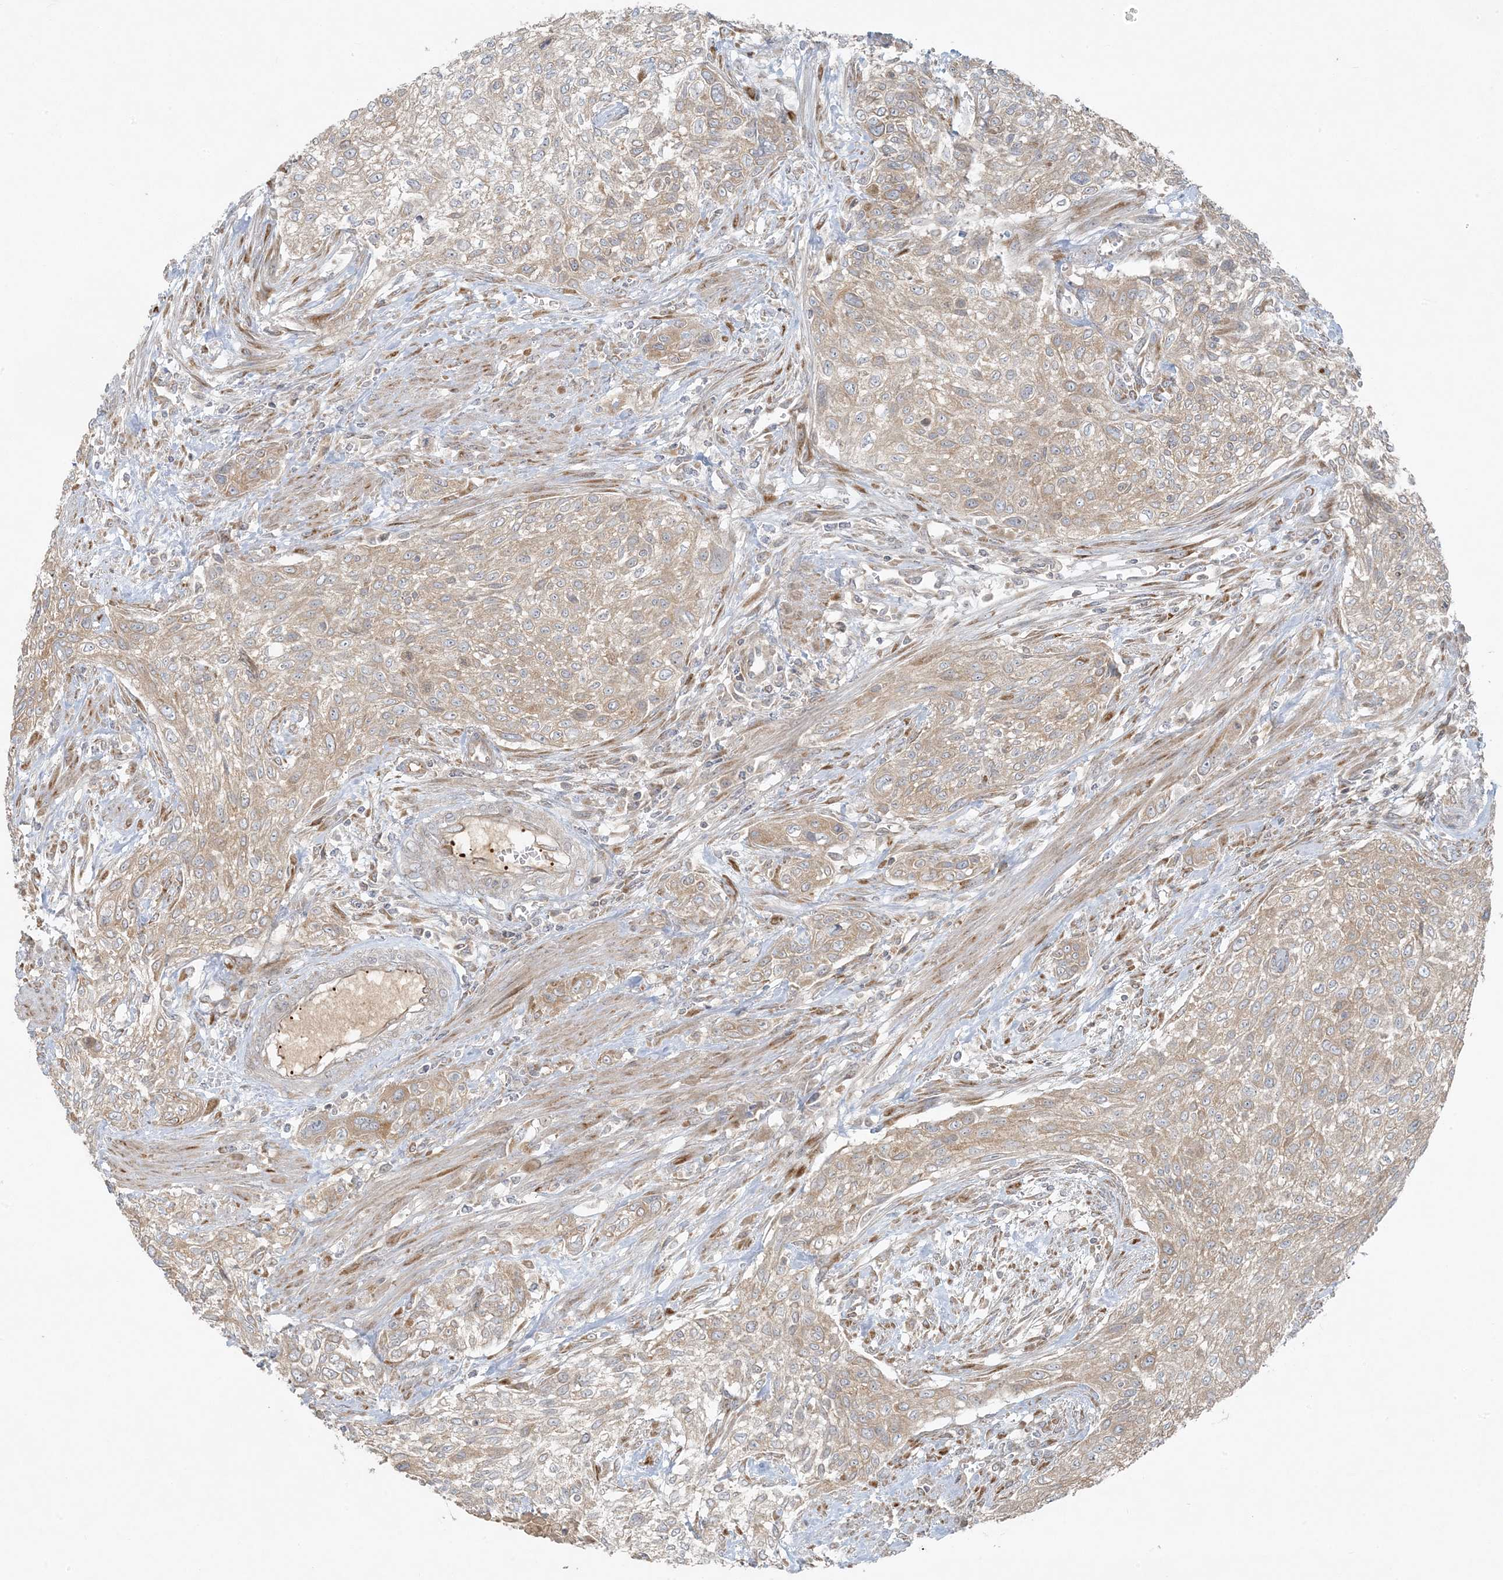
{"staining": {"intensity": "weak", "quantity": ">75%", "location": "cytoplasmic/membranous"}, "tissue": "urothelial cancer", "cell_type": "Tumor cells", "image_type": "cancer", "snomed": [{"axis": "morphology", "description": "Urothelial carcinoma, High grade"}, {"axis": "topography", "description": "Urinary bladder"}], "caption": "The photomicrograph reveals immunohistochemical staining of urothelial cancer. There is weak cytoplasmic/membranous staining is identified in approximately >75% of tumor cells. The protein is shown in brown color, while the nuclei are stained blue.", "gene": "ZNF263", "patient": {"sex": "male", "age": 35}}